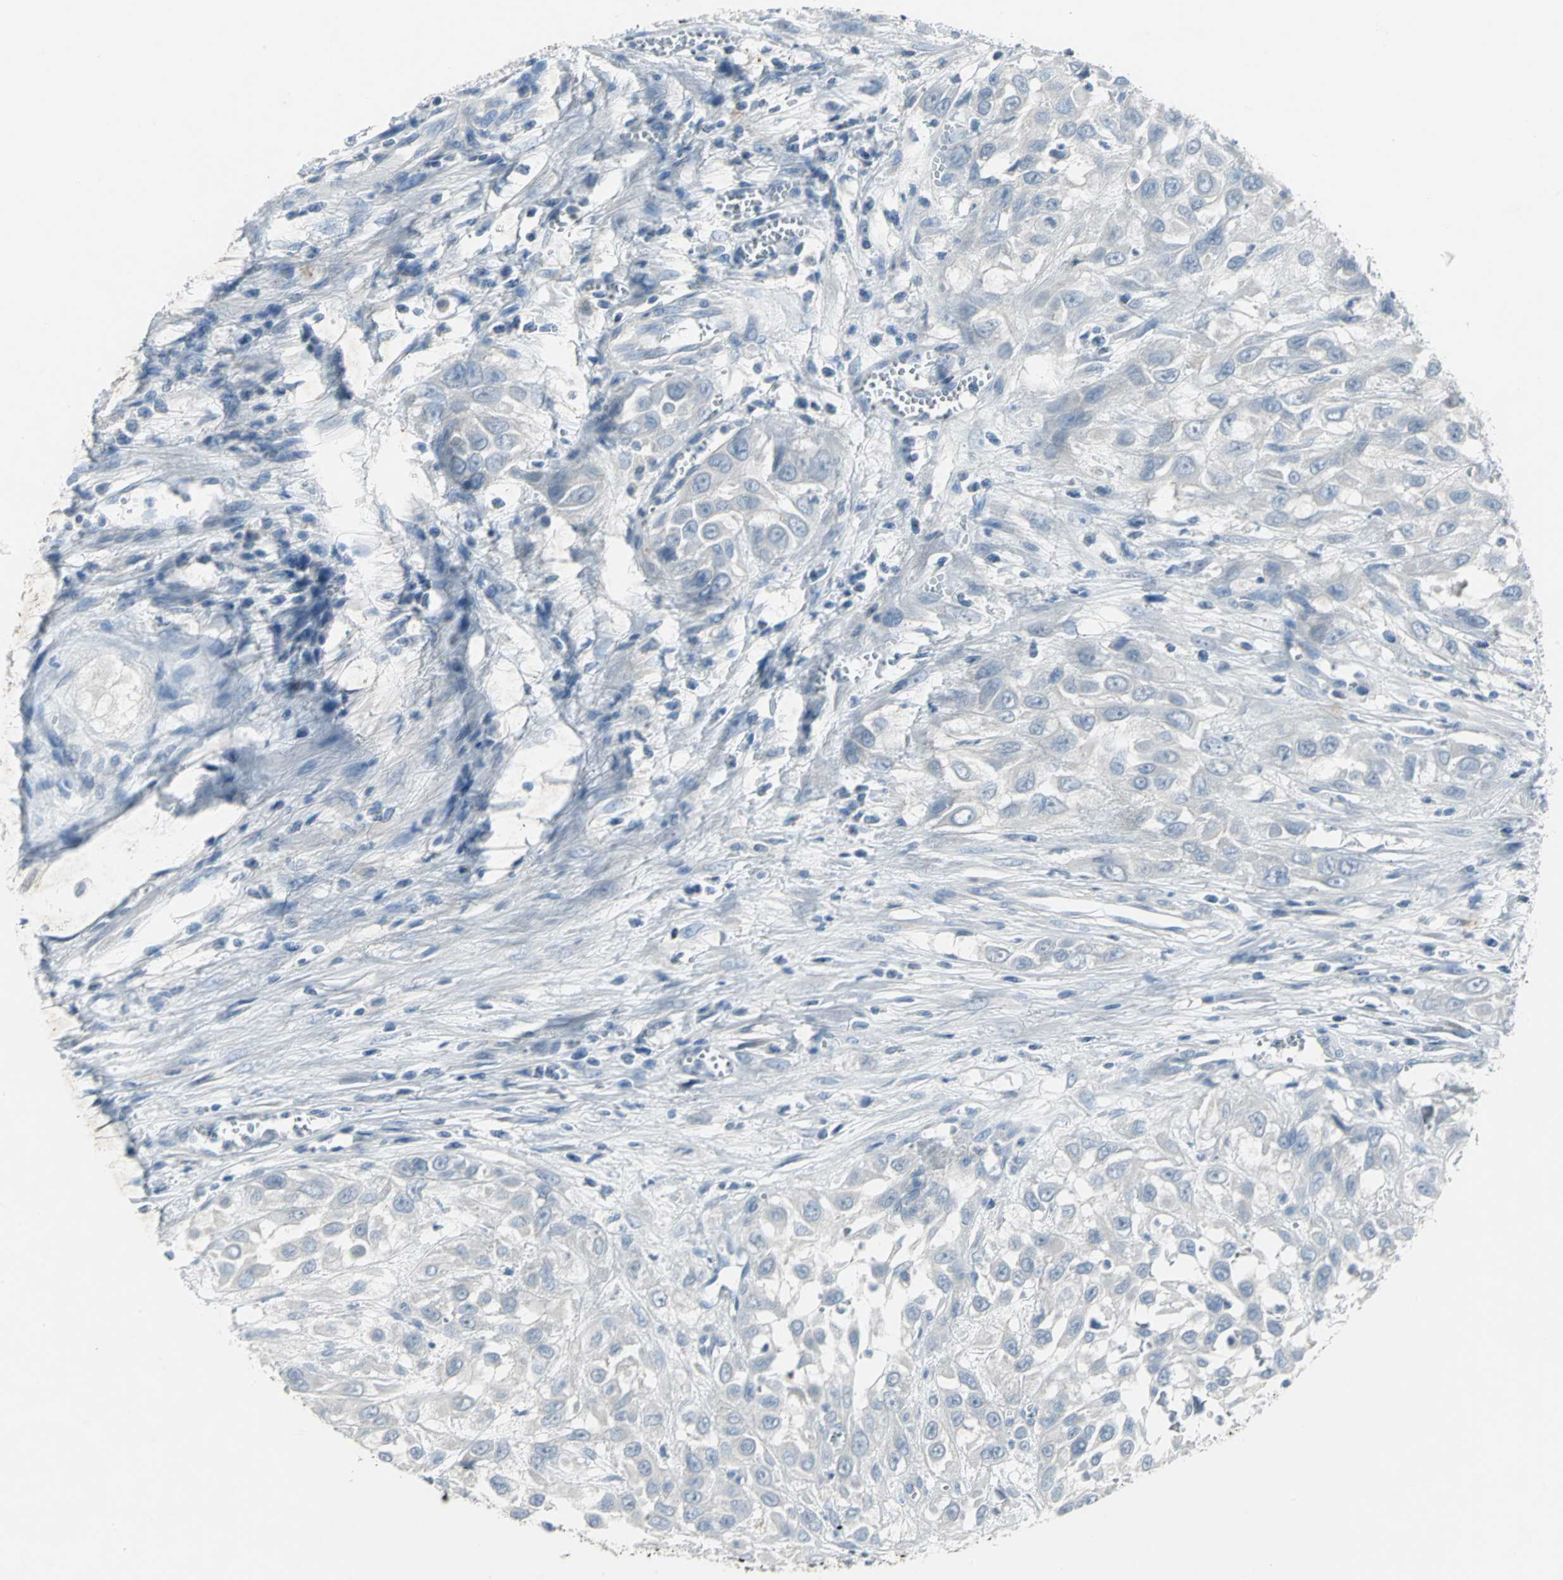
{"staining": {"intensity": "negative", "quantity": "none", "location": "none"}, "tissue": "urothelial cancer", "cell_type": "Tumor cells", "image_type": "cancer", "snomed": [{"axis": "morphology", "description": "Urothelial carcinoma, High grade"}, {"axis": "topography", "description": "Urinary bladder"}], "caption": "Urothelial cancer stained for a protein using IHC demonstrates no expression tumor cells.", "gene": "PTGDS", "patient": {"sex": "male", "age": 57}}